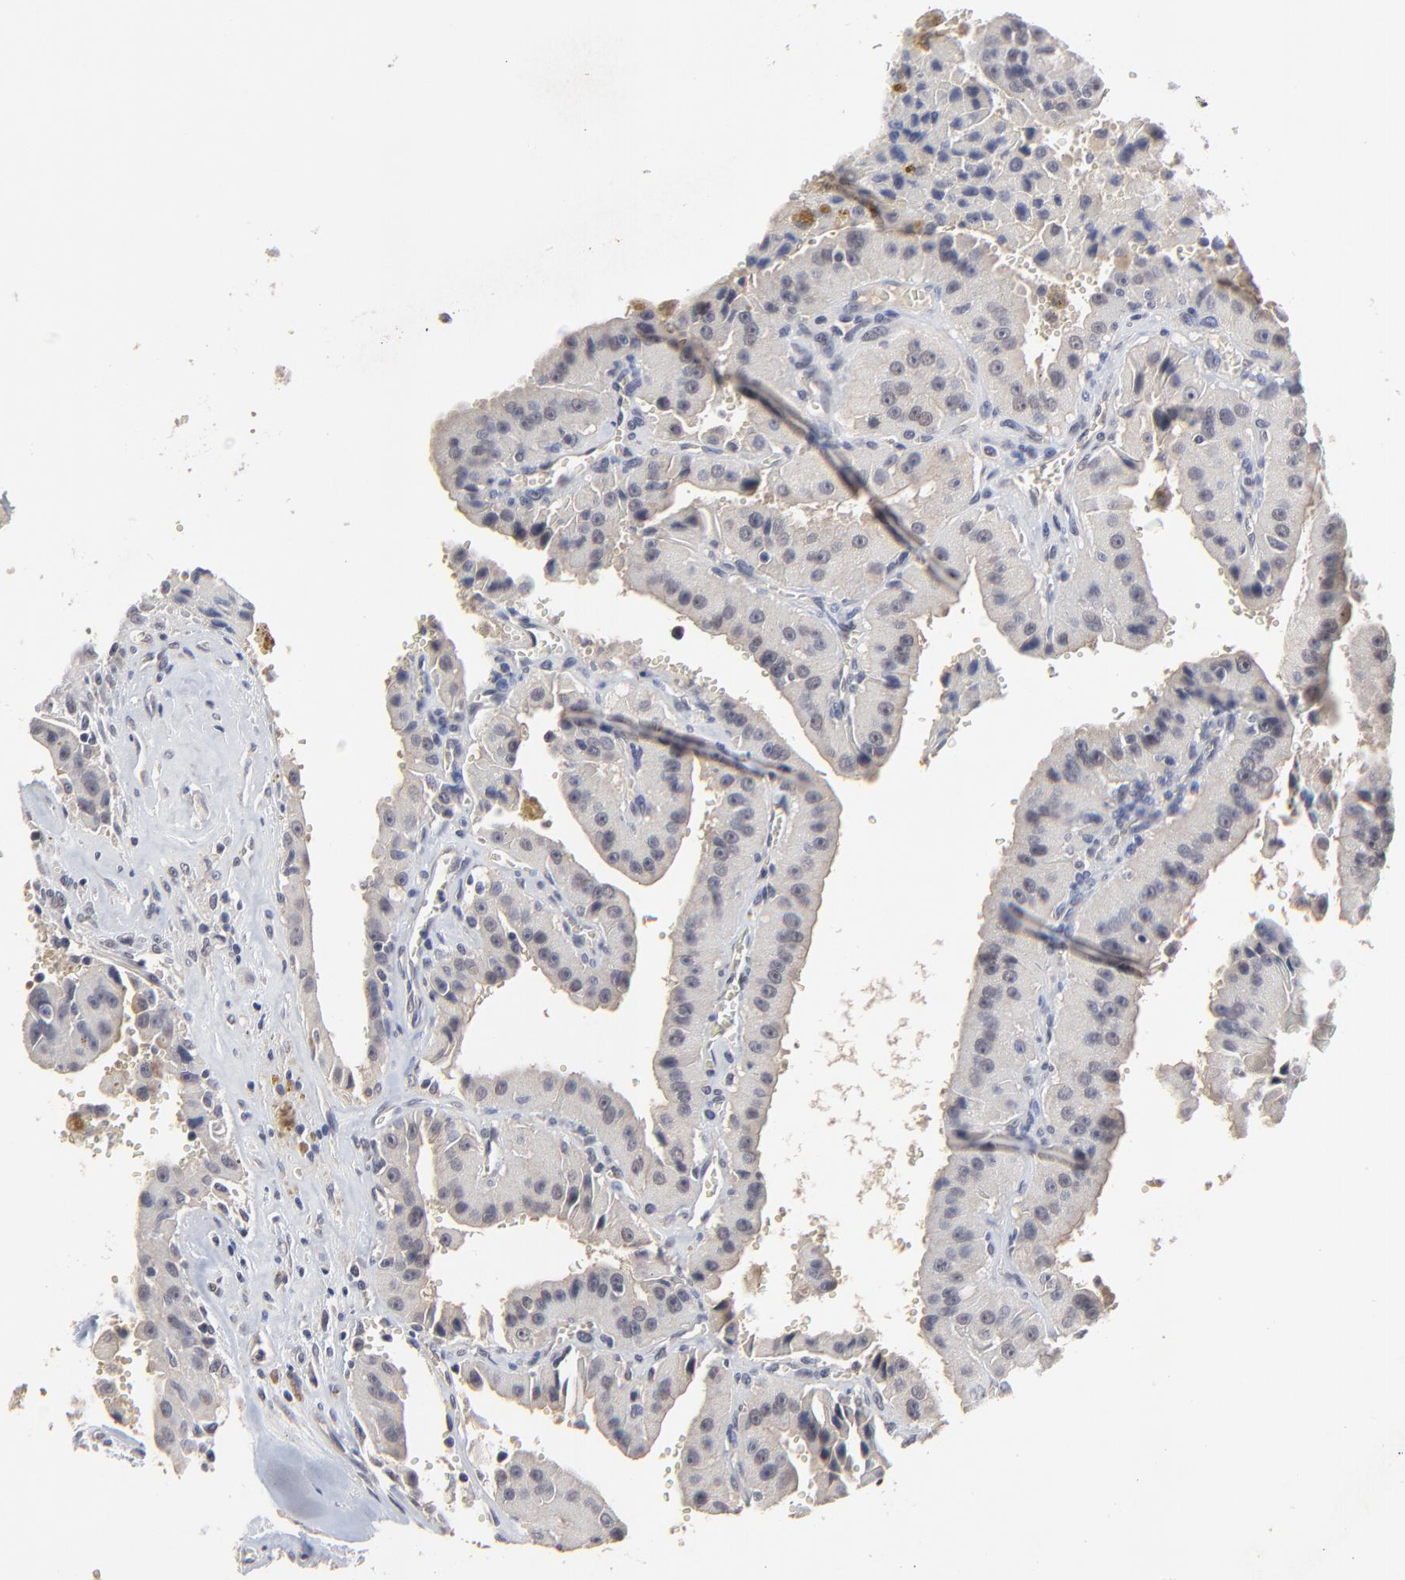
{"staining": {"intensity": "weak", "quantity": ">75%", "location": "cytoplasmic/membranous"}, "tissue": "thyroid cancer", "cell_type": "Tumor cells", "image_type": "cancer", "snomed": [{"axis": "morphology", "description": "Carcinoma, NOS"}, {"axis": "topography", "description": "Thyroid gland"}], "caption": "Immunohistochemistry (IHC) photomicrograph of neoplastic tissue: human carcinoma (thyroid) stained using immunohistochemistry displays low levels of weak protein expression localized specifically in the cytoplasmic/membranous of tumor cells, appearing as a cytoplasmic/membranous brown color.", "gene": "FAM199X", "patient": {"sex": "male", "age": 76}}